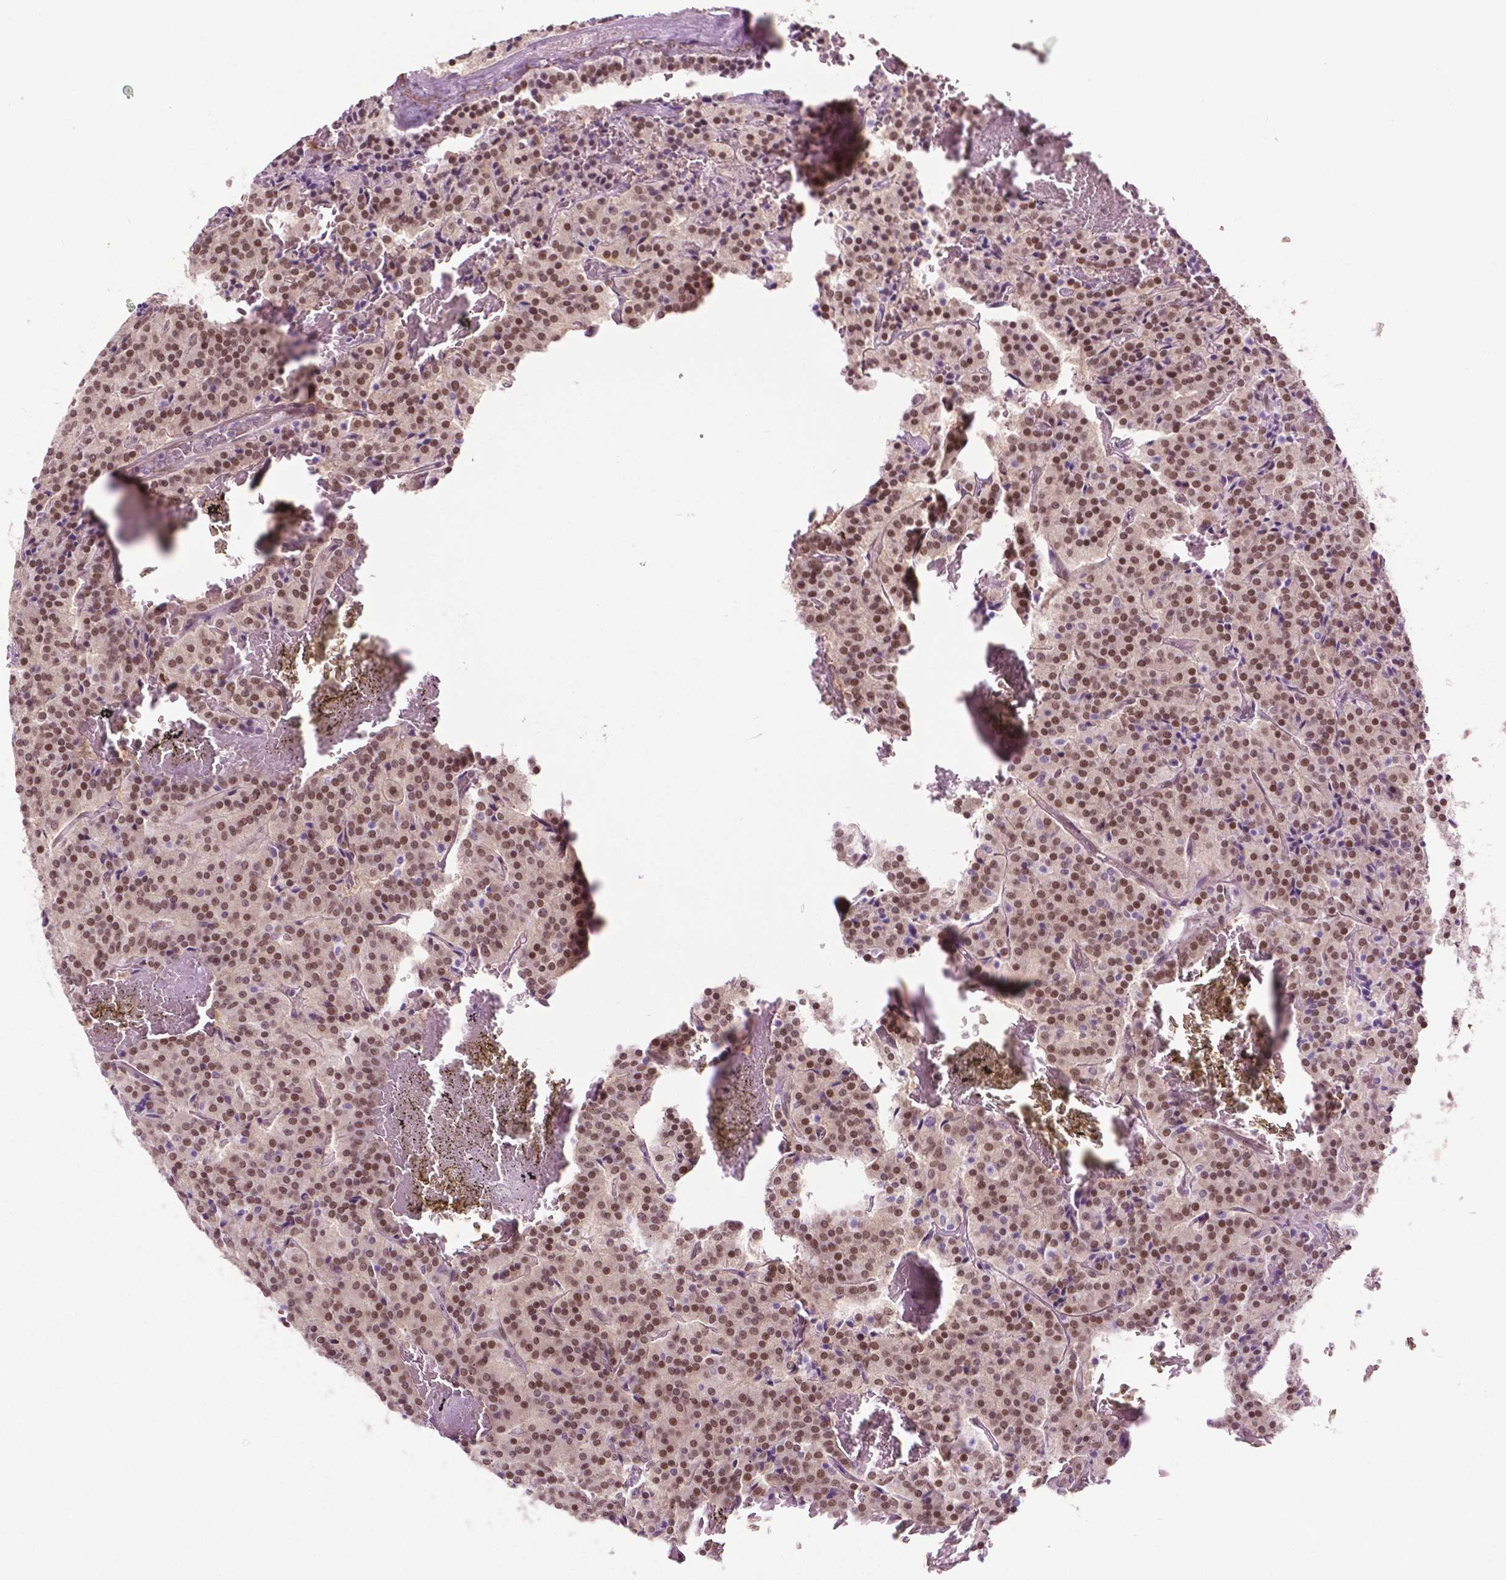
{"staining": {"intensity": "moderate", "quantity": ">75%", "location": "nuclear"}, "tissue": "carcinoid", "cell_type": "Tumor cells", "image_type": "cancer", "snomed": [{"axis": "morphology", "description": "Carcinoid, malignant, NOS"}, {"axis": "topography", "description": "Lung"}], "caption": "Malignant carcinoid tissue exhibits moderate nuclear expression in about >75% of tumor cells, visualized by immunohistochemistry.", "gene": "UBQLN4", "patient": {"sex": "male", "age": 70}}